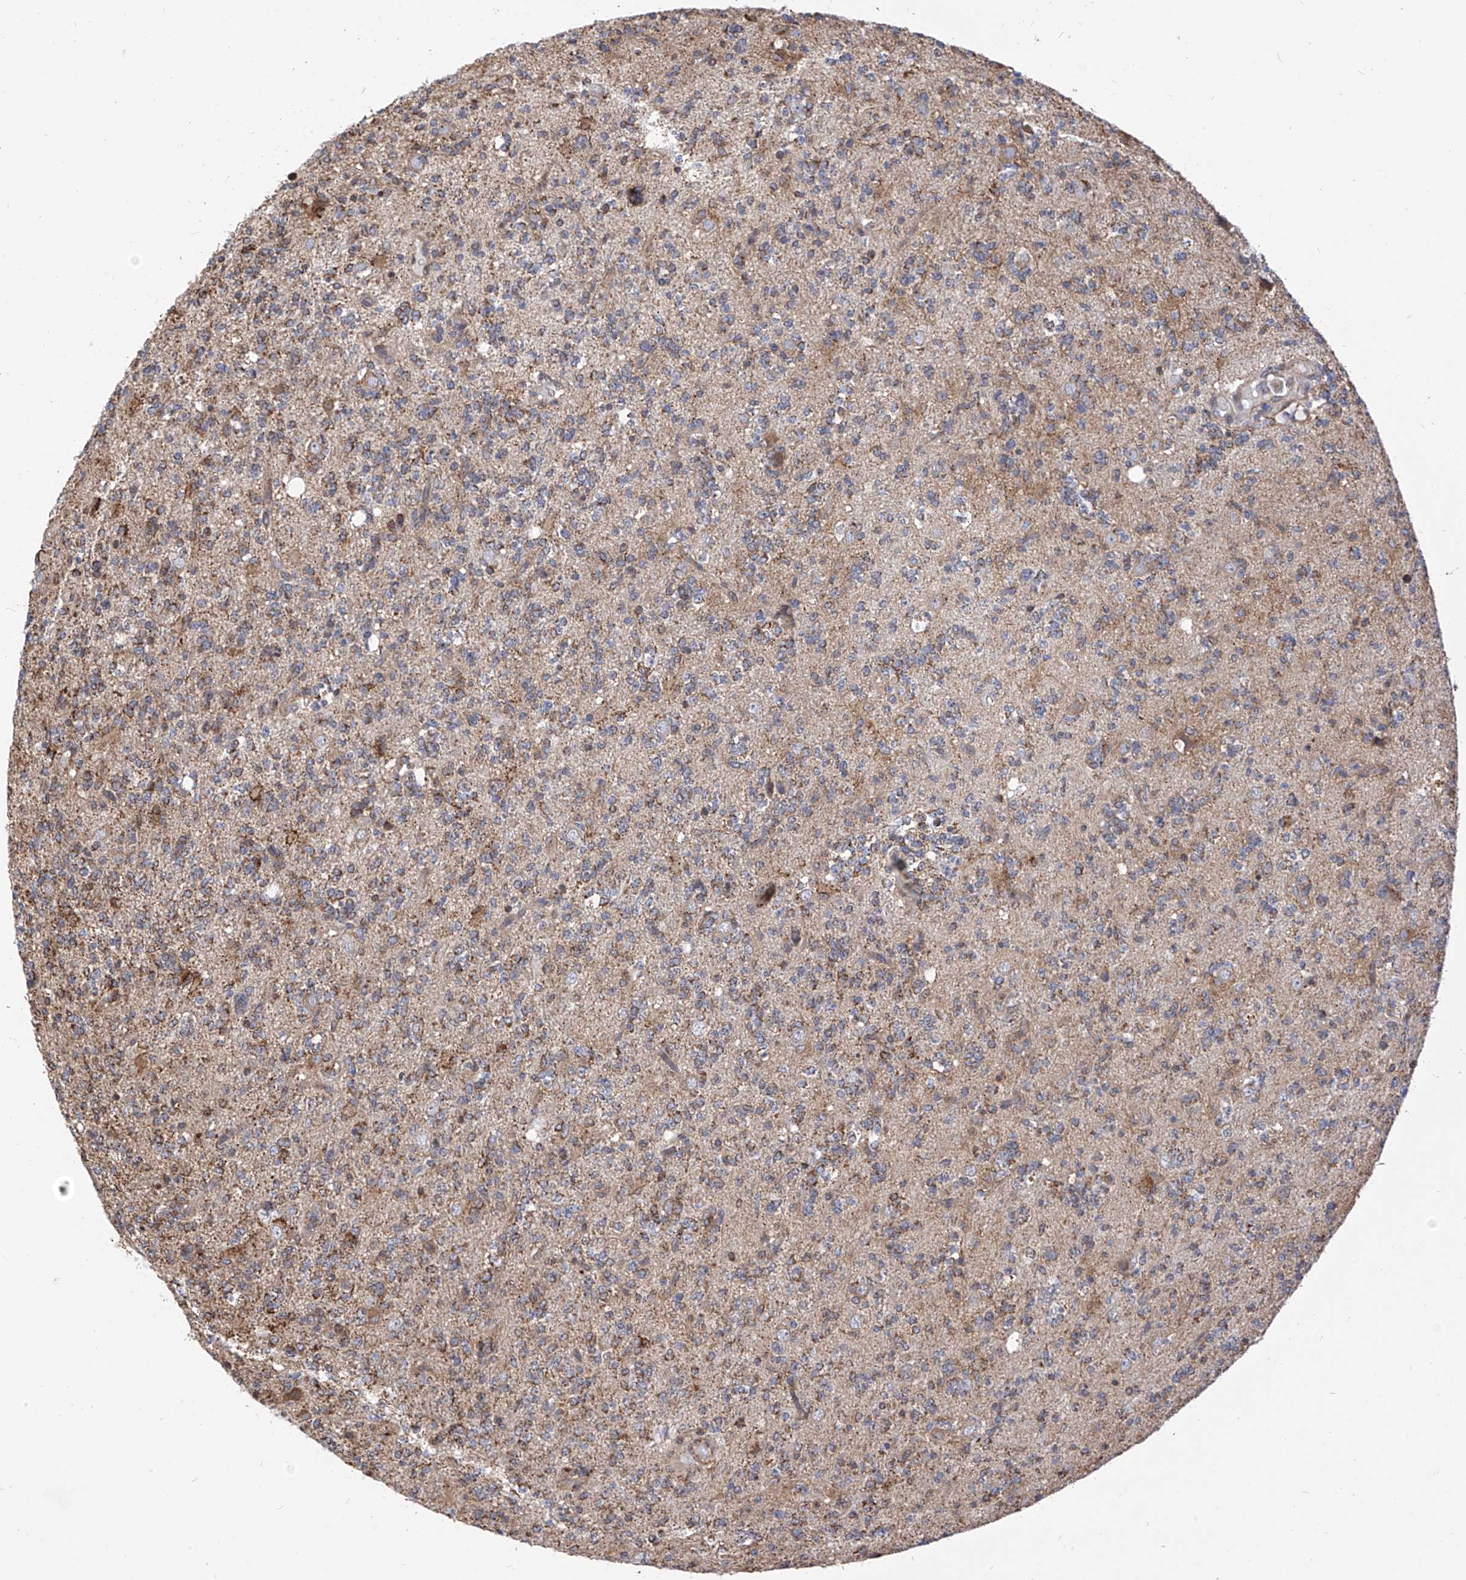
{"staining": {"intensity": "moderate", "quantity": "25%-75%", "location": "cytoplasmic/membranous"}, "tissue": "glioma", "cell_type": "Tumor cells", "image_type": "cancer", "snomed": [{"axis": "morphology", "description": "Glioma, malignant, High grade"}, {"axis": "topography", "description": "Brain"}], "caption": "Immunohistochemistry (IHC) of human malignant high-grade glioma shows medium levels of moderate cytoplasmic/membranous staining in approximately 25%-75% of tumor cells. (IHC, brightfield microscopy, high magnification).", "gene": "TTLL8", "patient": {"sex": "female", "age": 62}}